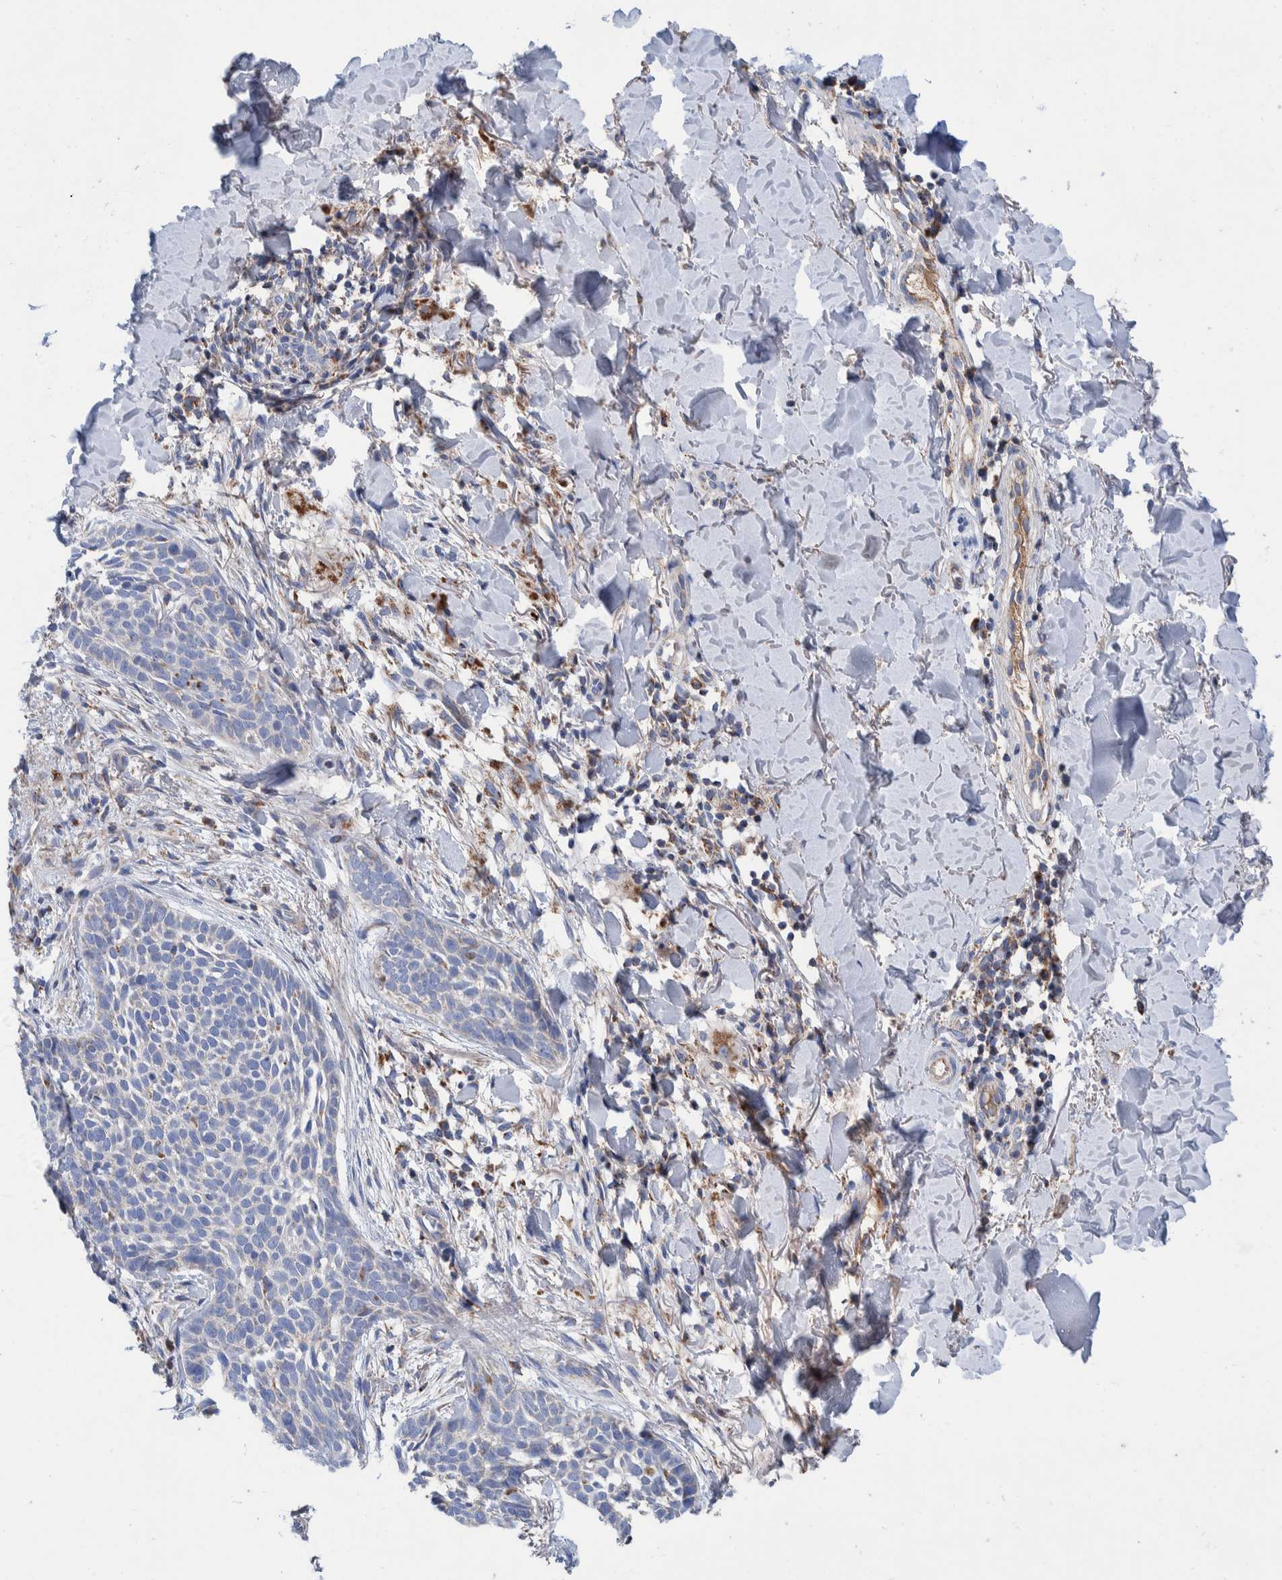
{"staining": {"intensity": "negative", "quantity": "none", "location": "none"}, "tissue": "skin cancer", "cell_type": "Tumor cells", "image_type": "cancer", "snomed": [{"axis": "morphology", "description": "Normal tissue, NOS"}, {"axis": "morphology", "description": "Basal cell carcinoma"}, {"axis": "topography", "description": "Skin"}], "caption": "This is an immunohistochemistry (IHC) photomicrograph of skin basal cell carcinoma. There is no expression in tumor cells.", "gene": "DECR1", "patient": {"sex": "male", "age": 67}}